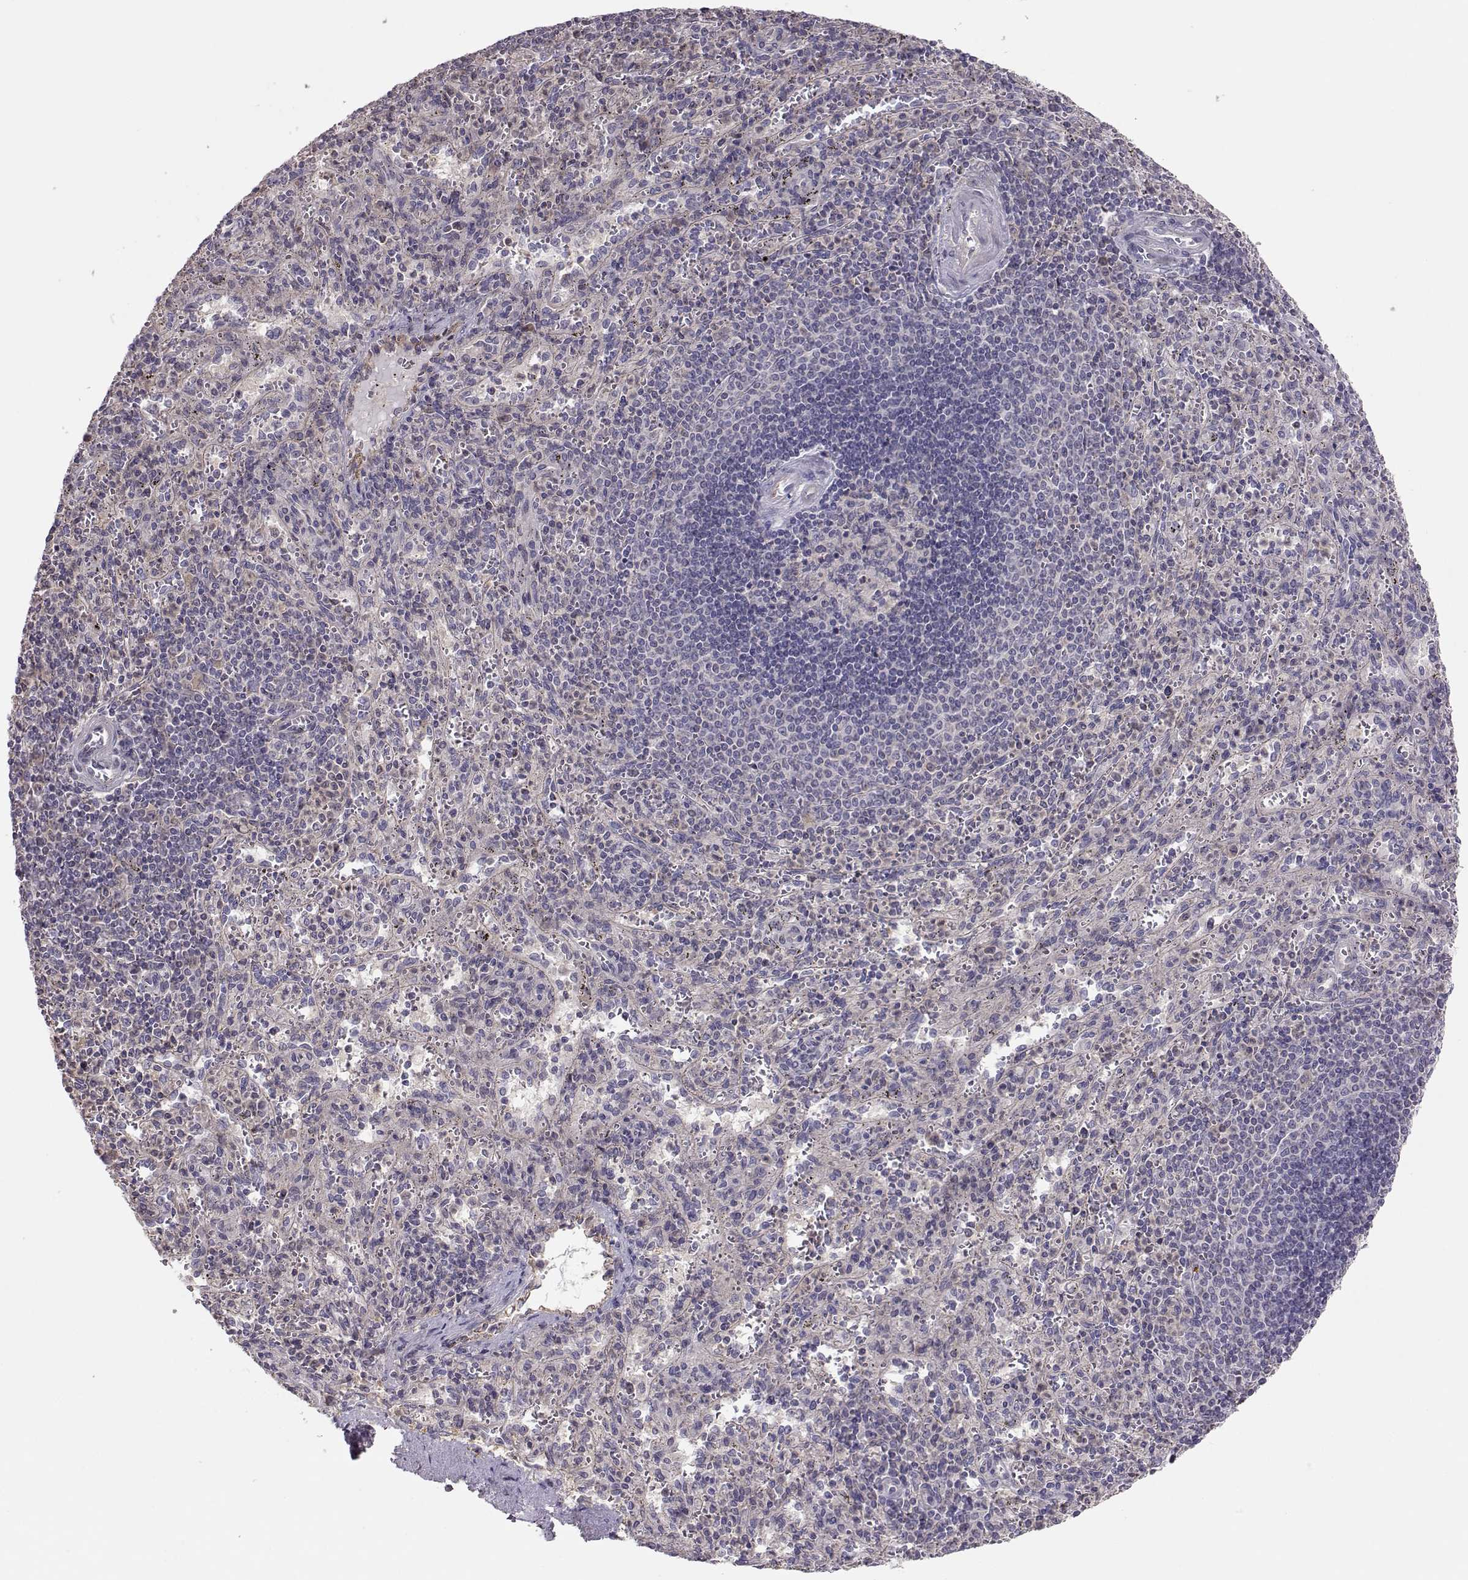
{"staining": {"intensity": "negative", "quantity": "none", "location": "none"}, "tissue": "spleen", "cell_type": "Cells in red pulp", "image_type": "normal", "snomed": [{"axis": "morphology", "description": "Normal tissue, NOS"}, {"axis": "topography", "description": "Spleen"}], "caption": "Protein analysis of unremarkable spleen exhibits no significant expression in cells in red pulp.", "gene": "NCAM2", "patient": {"sex": "male", "age": 57}}